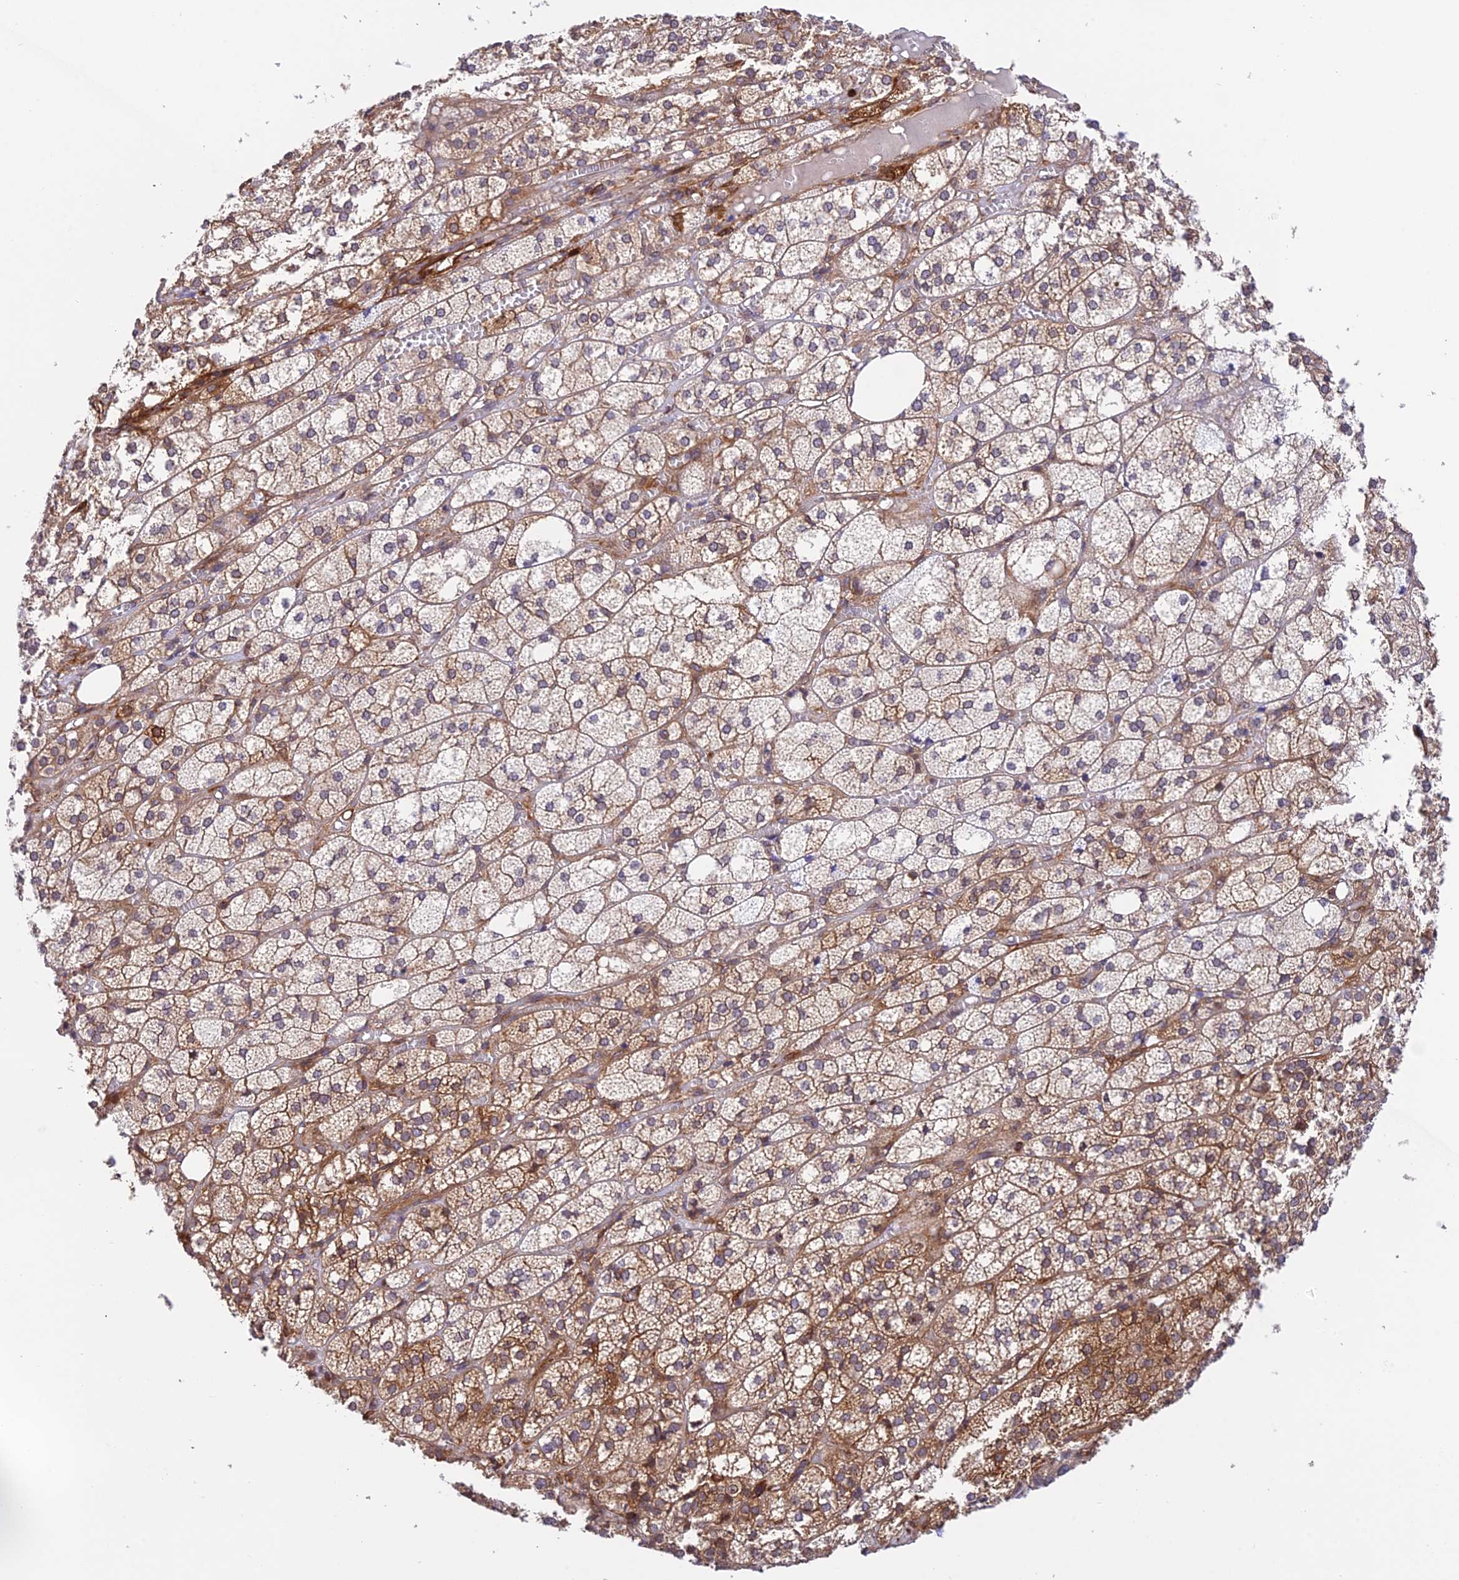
{"staining": {"intensity": "moderate", "quantity": ">75%", "location": "cytoplasmic/membranous"}, "tissue": "adrenal gland", "cell_type": "Glandular cells", "image_type": "normal", "snomed": [{"axis": "morphology", "description": "Normal tissue, NOS"}, {"axis": "topography", "description": "Adrenal gland"}], "caption": "Immunohistochemistry (IHC) of unremarkable adrenal gland shows medium levels of moderate cytoplasmic/membranous positivity in approximately >75% of glandular cells. The protein of interest is stained brown, and the nuclei are stained in blue (DAB (3,3'-diaminobenzidine) IHC with brightfield microscopy, high magnification).", "gene": "EVI5L", "patient": {"sex": "female", "age": 61}}